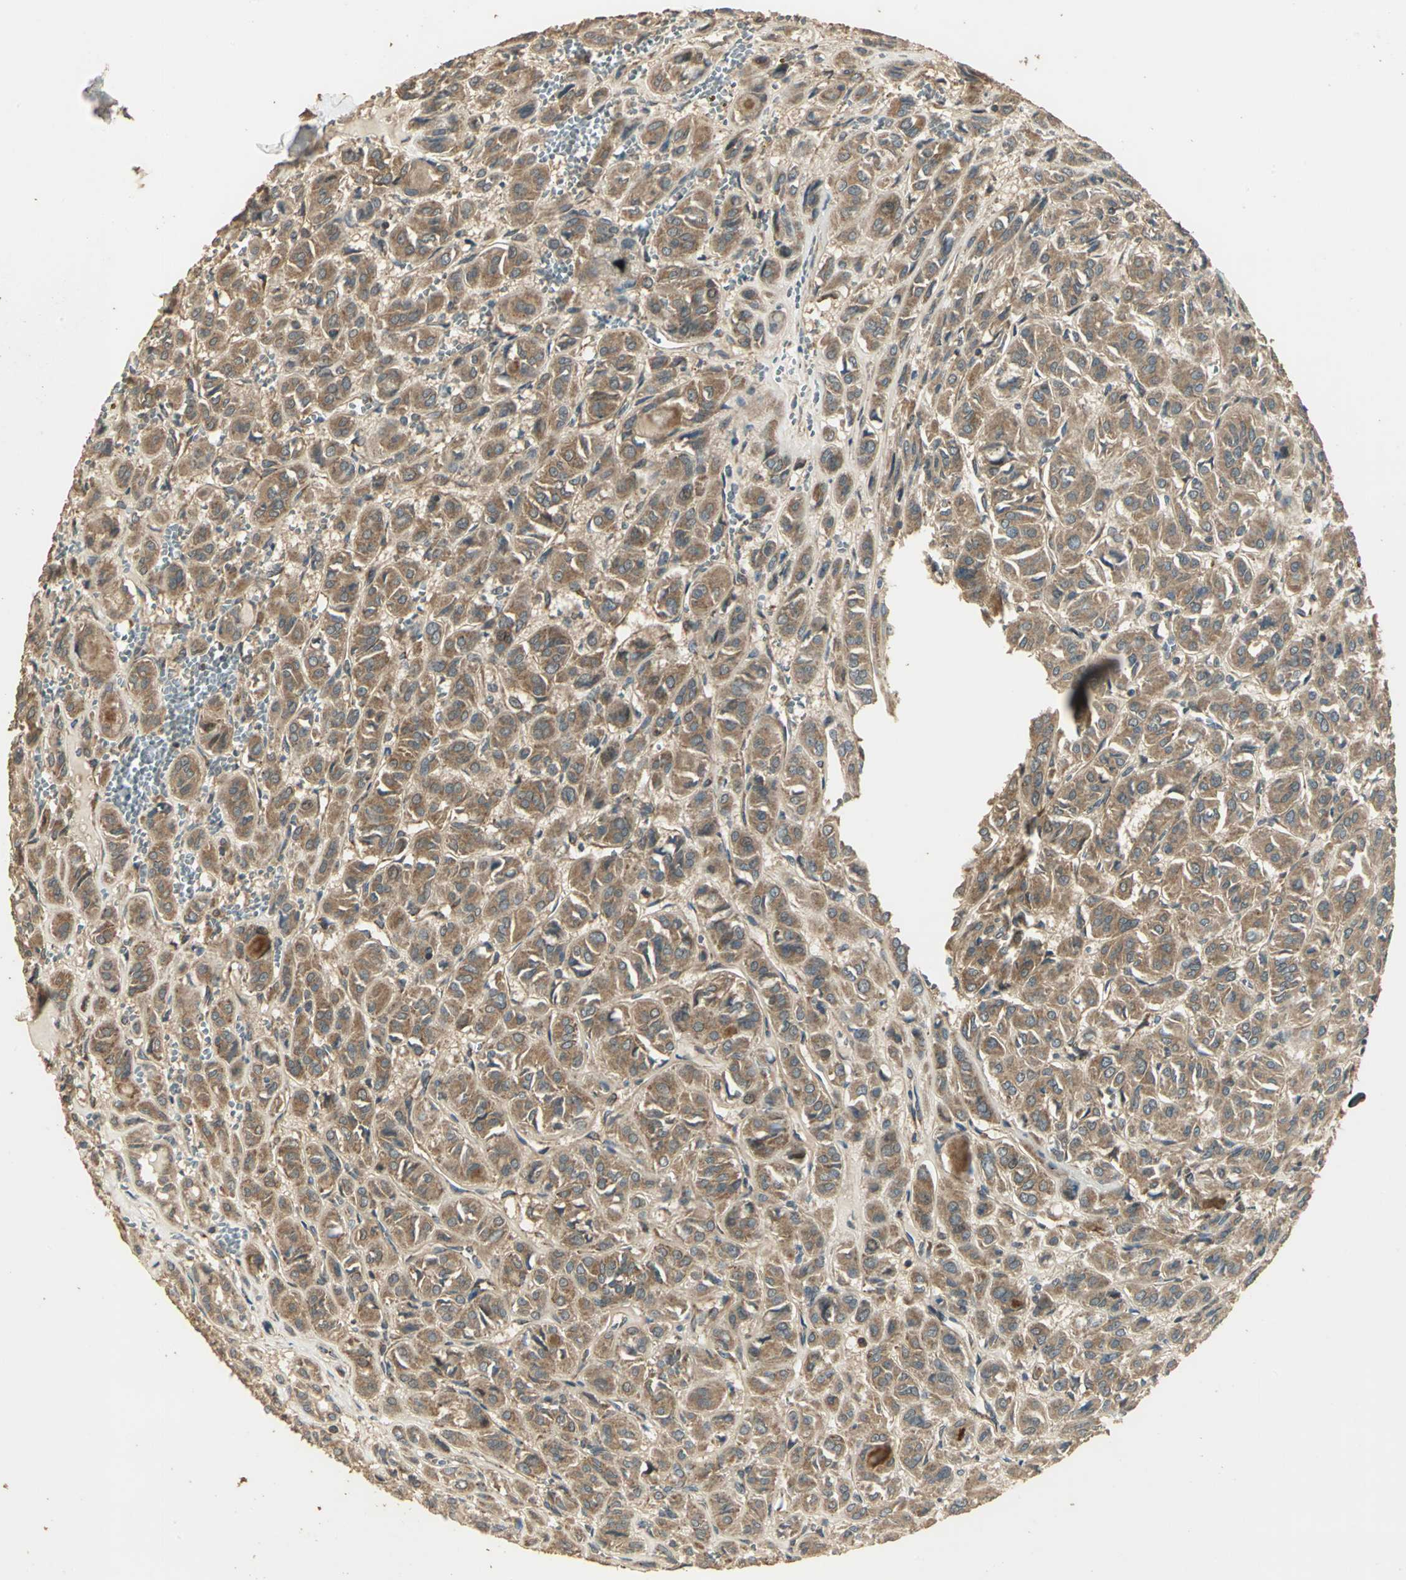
{"staining": {"intensity": "strong", "quantity": ">75%", "location": "cytoplasmic/membranous"}, "tissue": "thyroid cancer", "cell_type": "Tumor cells", "image_type": "cancer", "snomed": [{"axis": "morphology", "description": "Follicular adenoma carcinoma, NOS"}, {"axis": "topography", "description": "Thyroid gland"}], "caption": "Immunohistochemical staining of human follicular adenoma carcinoma (thyroid) exhibits high levels of strong cytoplasmic/membranous staining in approximately >75% of tumor cells.", "gene": "KANK1", "patient": {"sex": "female", "age": 71}}